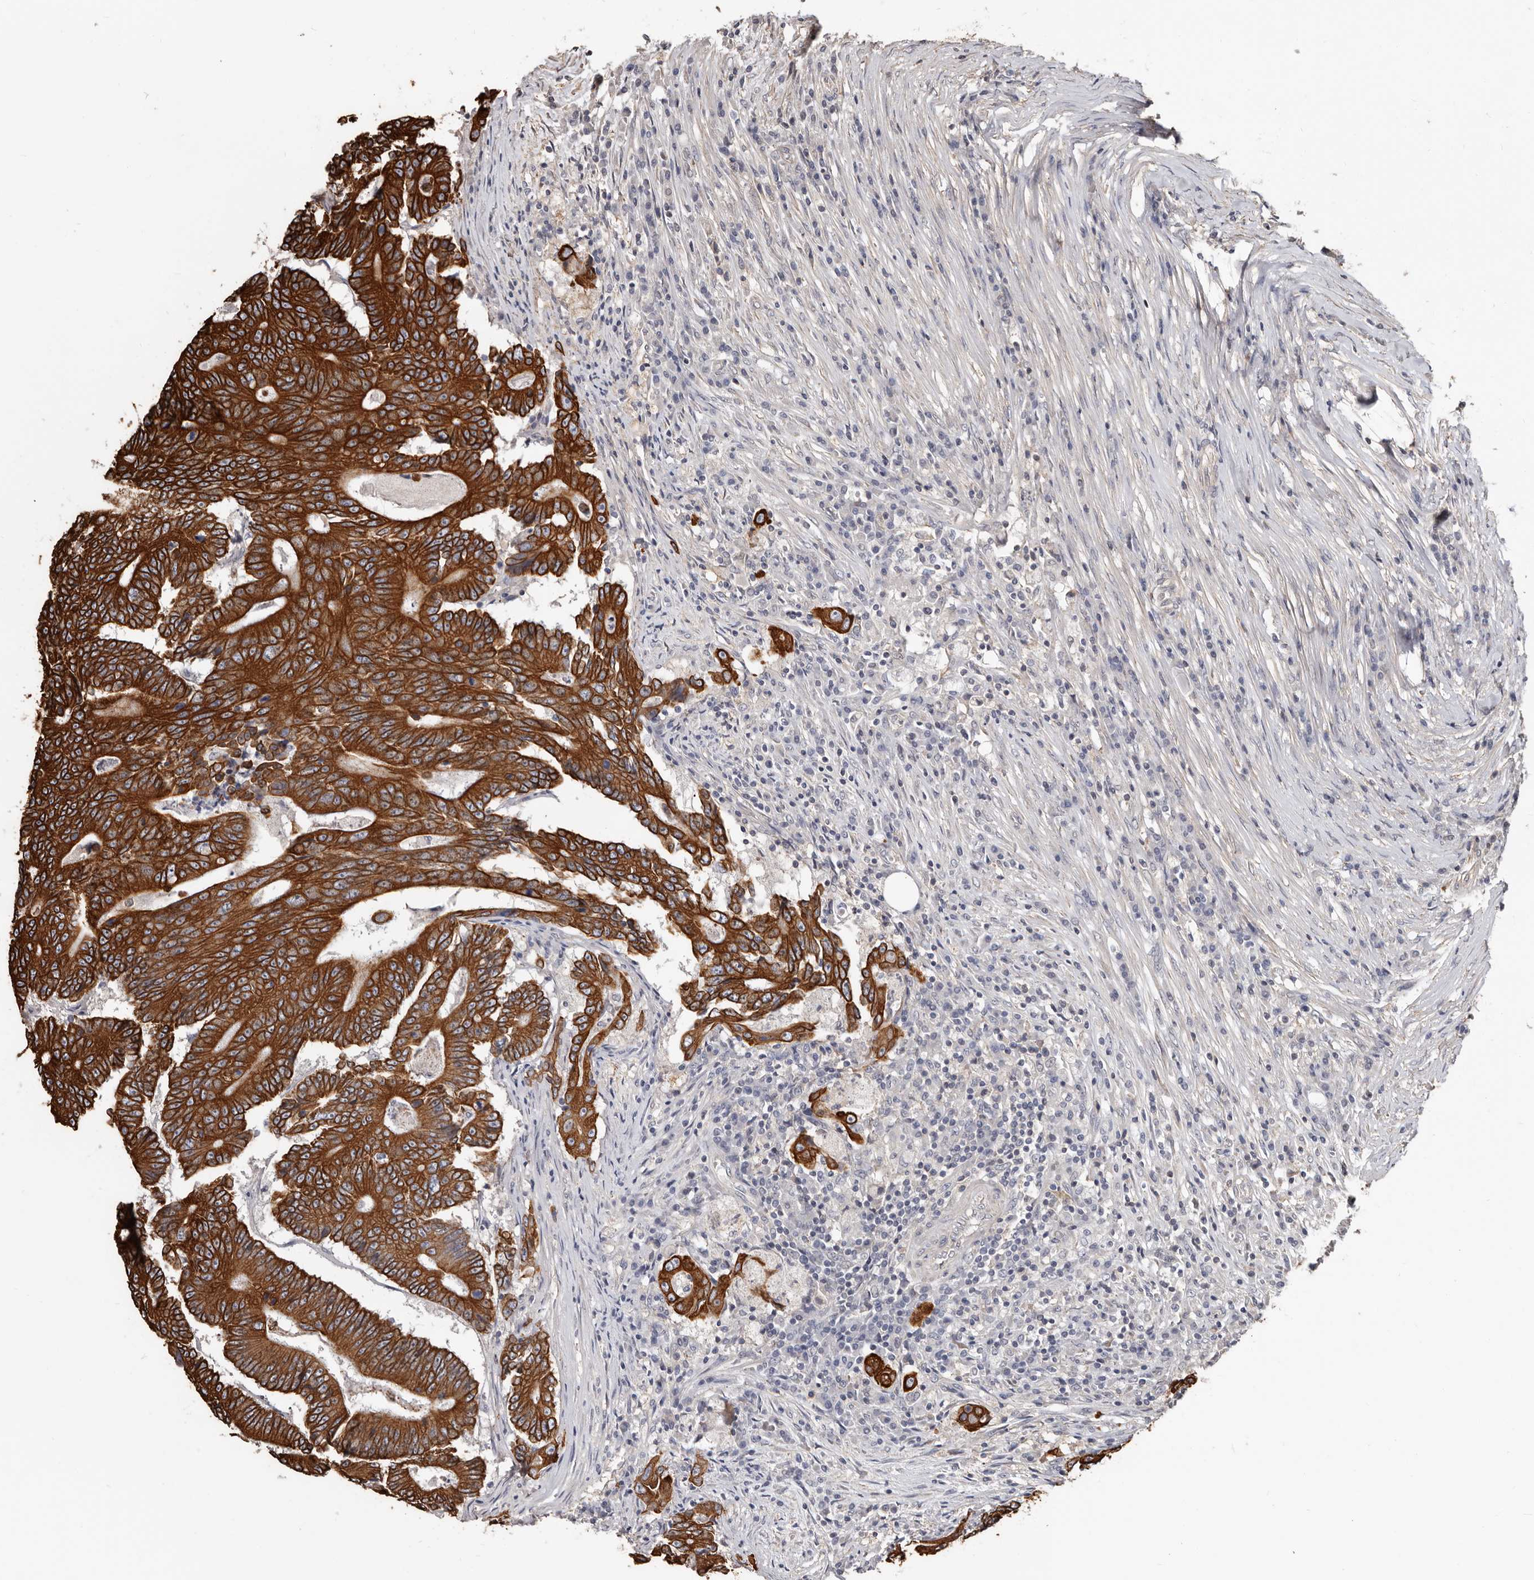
{"staining": {"intensity": "strong", "quantity": ">75%", "location": "cytoplasmic/membranous"}, "tissue": "colorectal cancer", "cell_type": "Tumor cells", "image_type": "cancer", "snomed": [{"axis": "morphology", "description": "Adenocarcinoma, NOS"}, {"axis": "topography", "description": "Colon"}], "caption": "Colorectal cancer (adenocarcinoma) was stained to show a protein in brown. There is high levels of strong cytoplasmic/membranous expression in approximately >75% of tumor cells. Ihc stains the protein in brown and the nuclei are stained blue.", "gene": "MRPL18", "patient": {"sex": "male", "age": 83}}